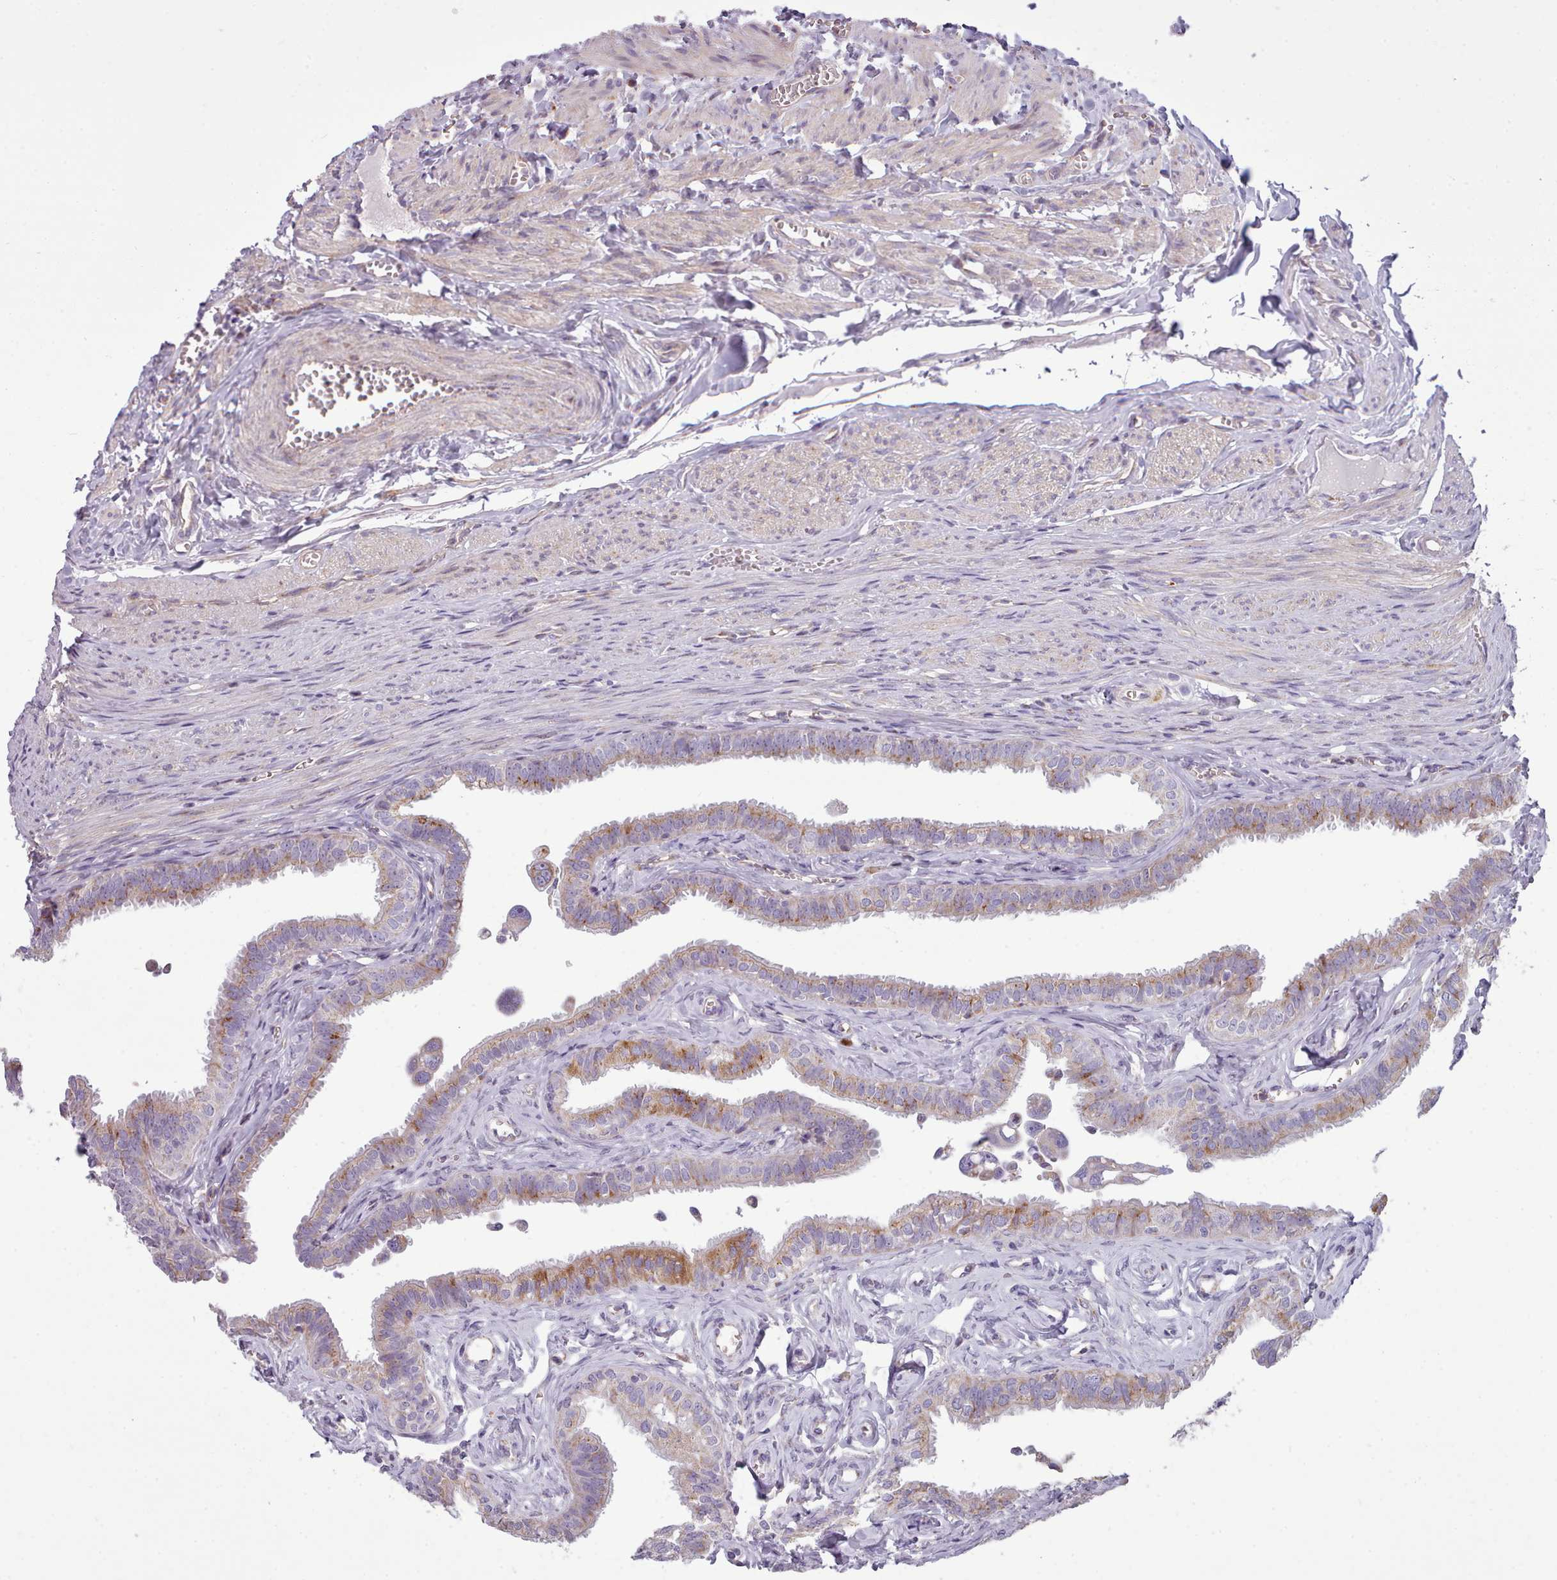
{"staining": {"intensity": "moderate", "quantity": "25%-75%", "location": "cytoplasmic/membranous"}, "tissue": "fallopian tube", "cell_type": "Glandular cells", "image_type": "normal", "snomed": [{"axis": "morphology", "description": "Normal tissue, NOS"}, {"axis": "morphology", "description": "Carcinoma, NOS"}, {"axis": "topography", "description": "Fallopian tube"}, {"axis": "topography", "description": "Ovary"}], "caption": "Fallopian tube stained with IHC exhibits moderate cytoplasmic/membranous expression in approximately 25%-75% of glandular cells. (DAB IHC with brightfield microscopy, high magnification).", "gene": "SLC52A3", "patient": {"sex": "female", "age": 59}}